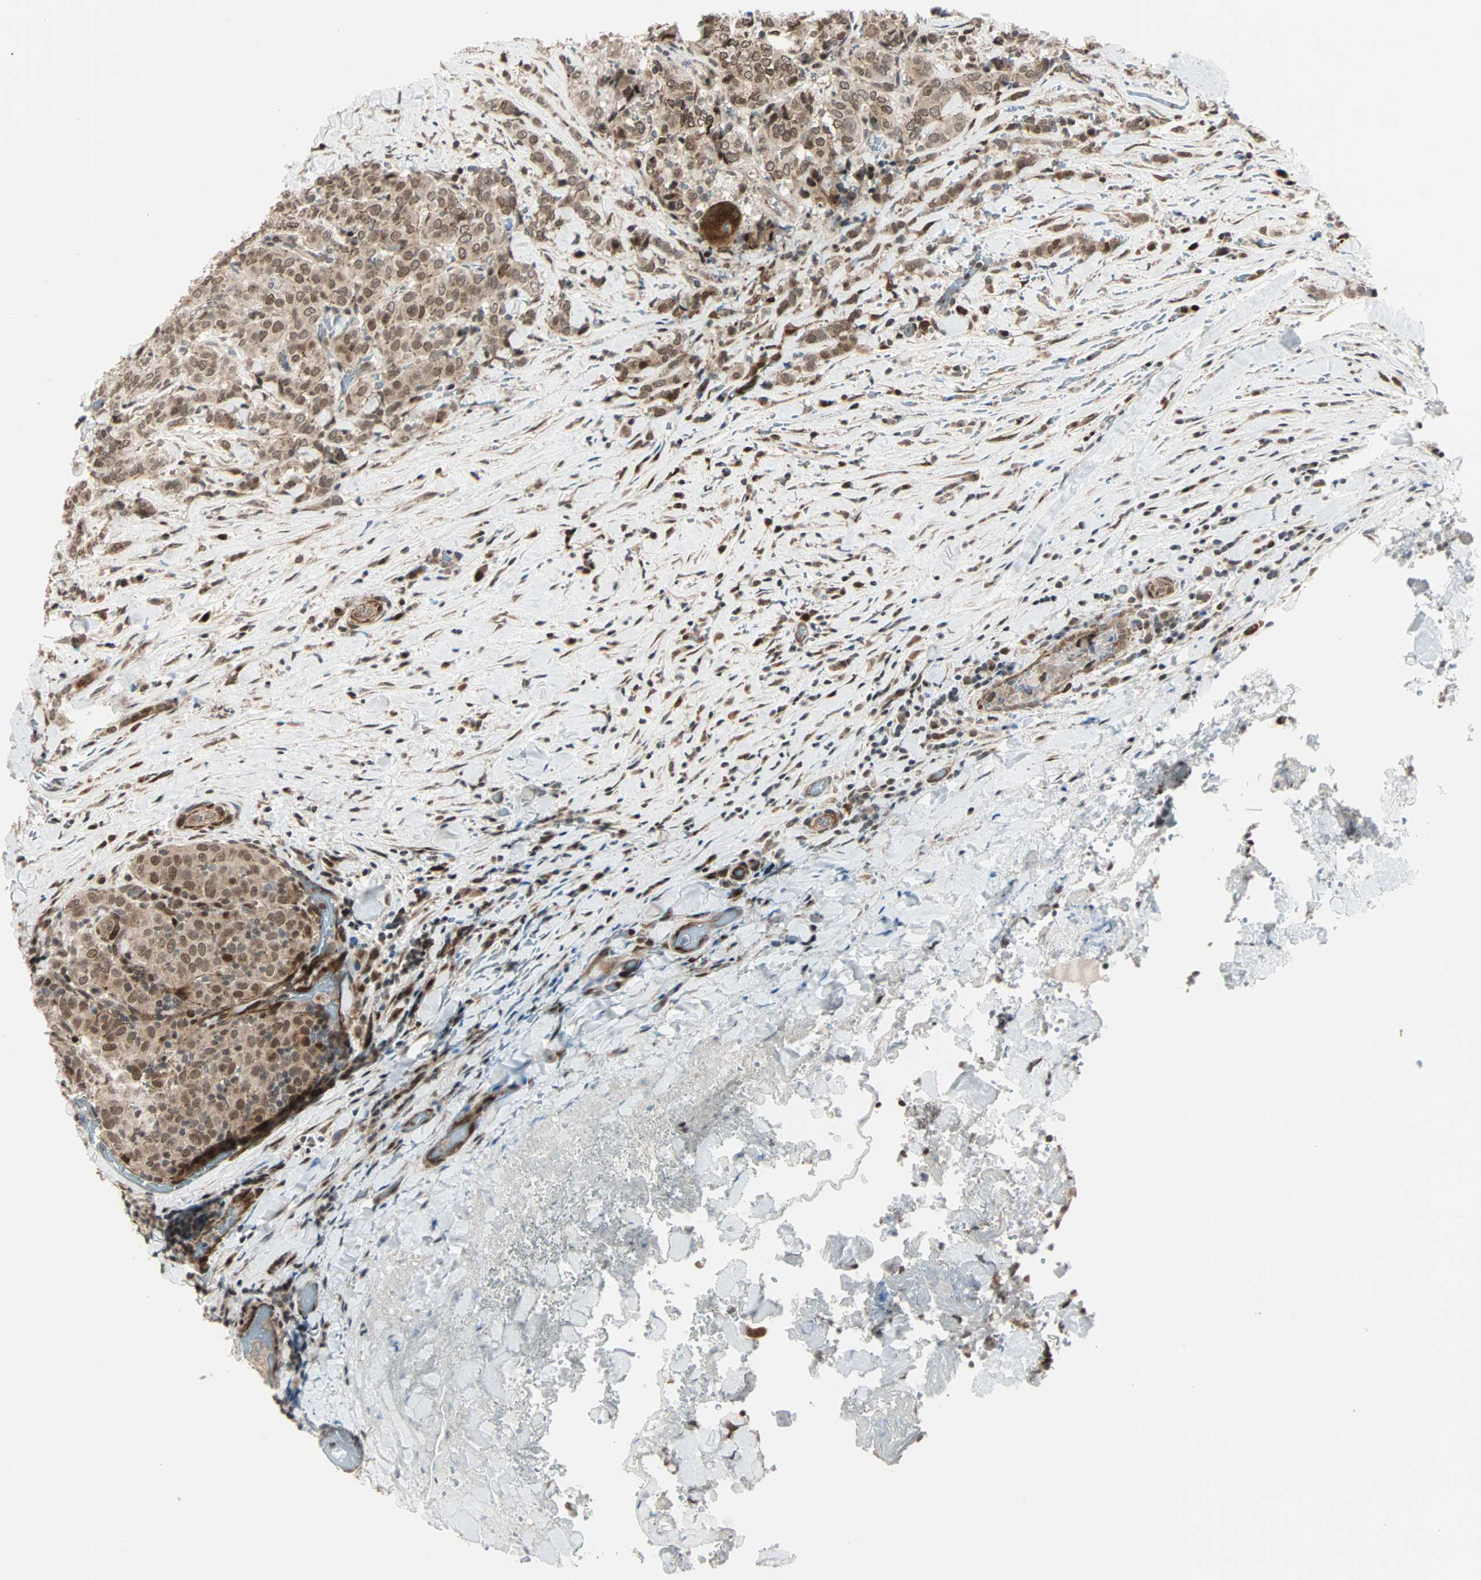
{"staining": {"intensity": "moderate", "quantity": ">75%", "location": "cytoplasmic/membranous,nuclear"}, "tissue": "thyroid cancer", "cell_type": "Tumor cells", "image_type": "cancer", "snomed": [{"axis": "morphology", "description": "Normal tissue, NOS"}, {"axis": "morphology", "description": "Papillary adenocarcinoma, NOS"}, {"axis": "topography", "description": "Thyroid gland"}], "caption": "Immunohistochemistry (IHC) histopathology image of neoplastic tissue: thyroid cancer (papillary adenocarcinoma) stained using IHC exhibits medium levels of moderate protein expression localized specifically in the cytoplasmic/membranous and nuclear of tumor cells, appearing as a cytoplasmic/membranous and nuclear brown color.", "gene": "CBX4", "patient": {"sex": "female", "age": 30}}